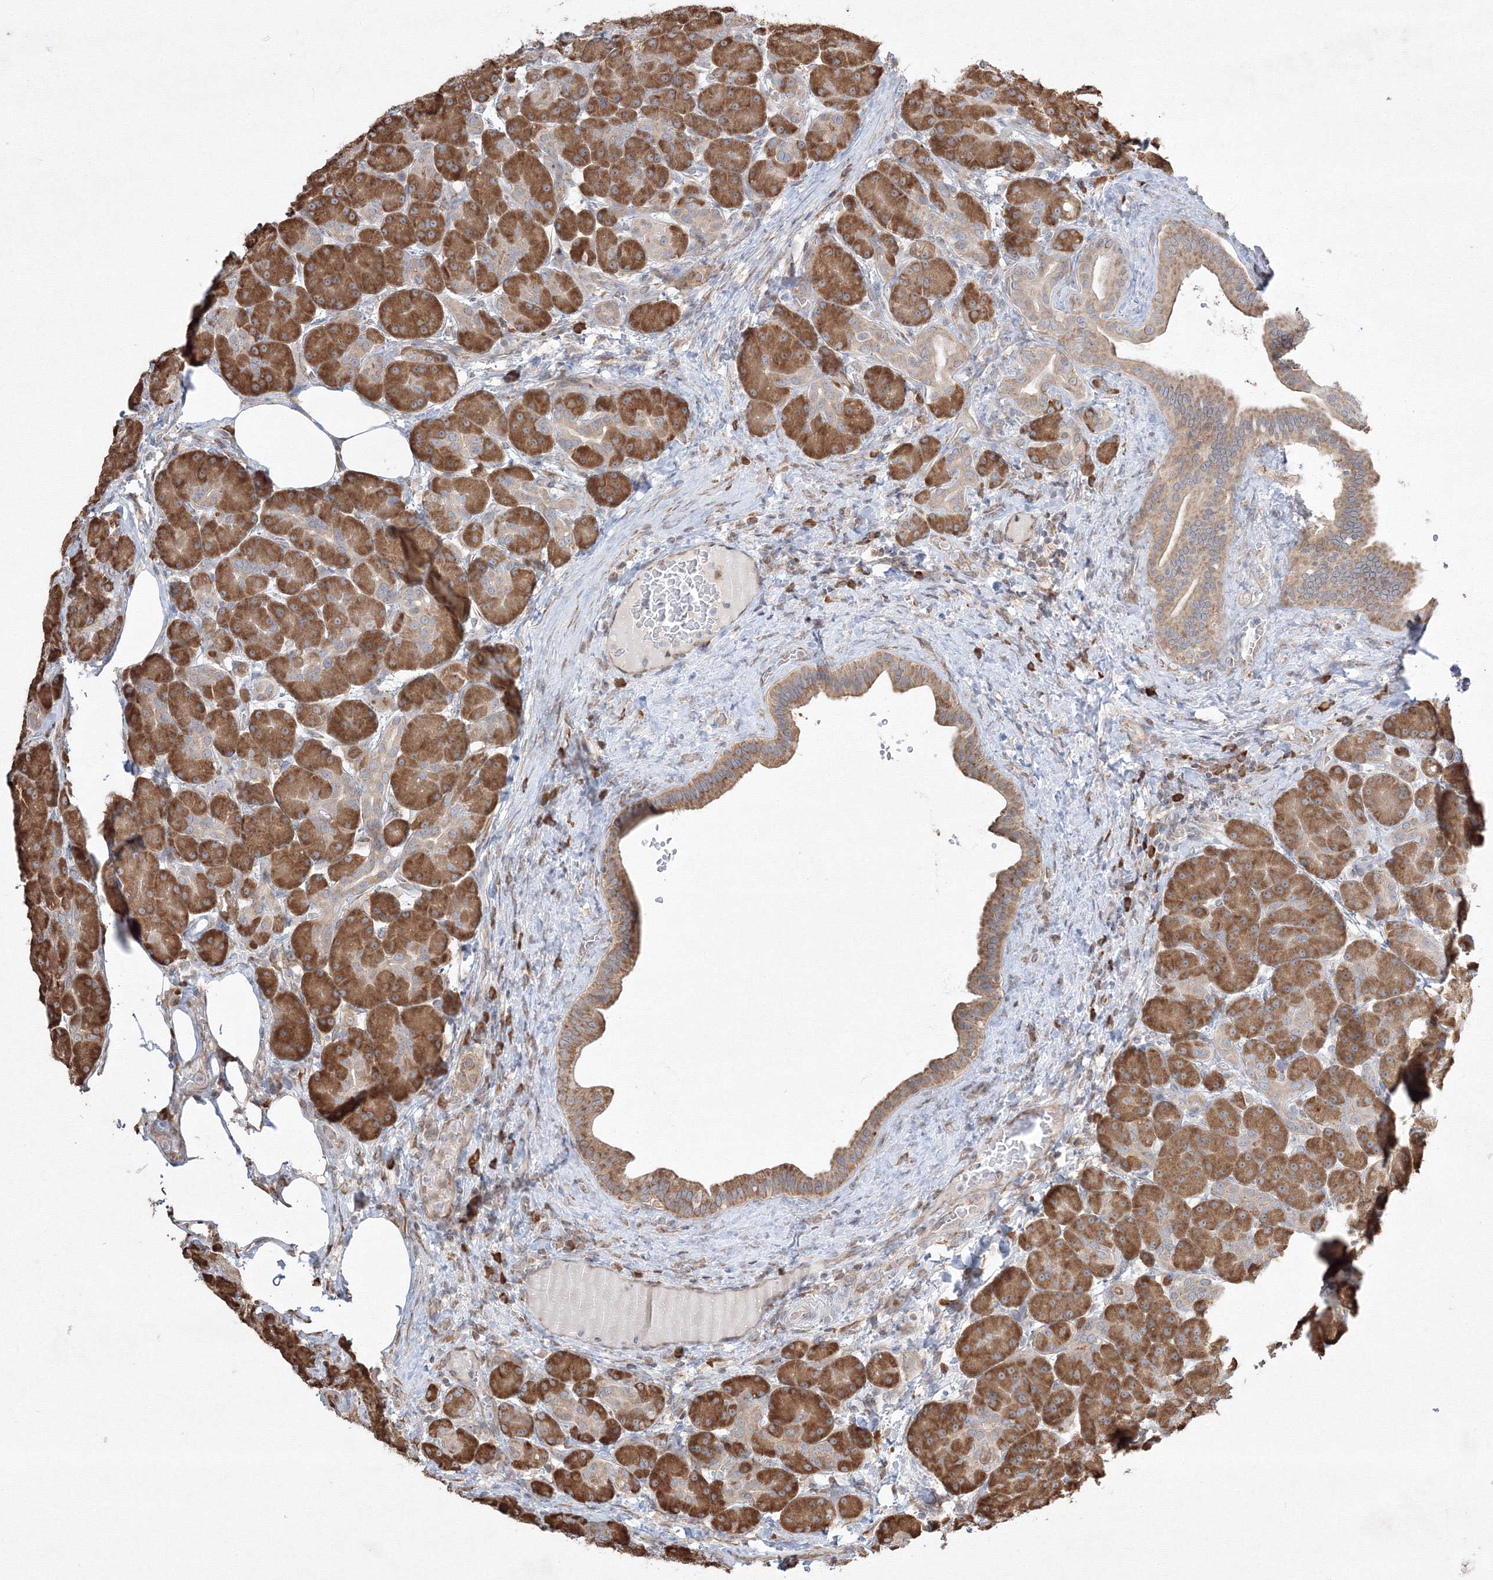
{"staining": {"intensity": "moderate", "quantity": ">75%", "location": "cytoplasmic/membranous"}, "tissue": "pancreas", "cell_type": "Exocrine glandular cells", "image_type": "normal", "snomed": [{"axis": "morphology", "description": "Normal tissue, NOS"}, {"axis": "topography", "description": "Pancreas"}], "caption": "Exocrine glandular cells show medium levels of moderate cytoplasmic/membranous expression in about >75% of cells in normal human pancreas.", "gene": "FBXL8", "patient": {"sex": "male", "age": 63}}